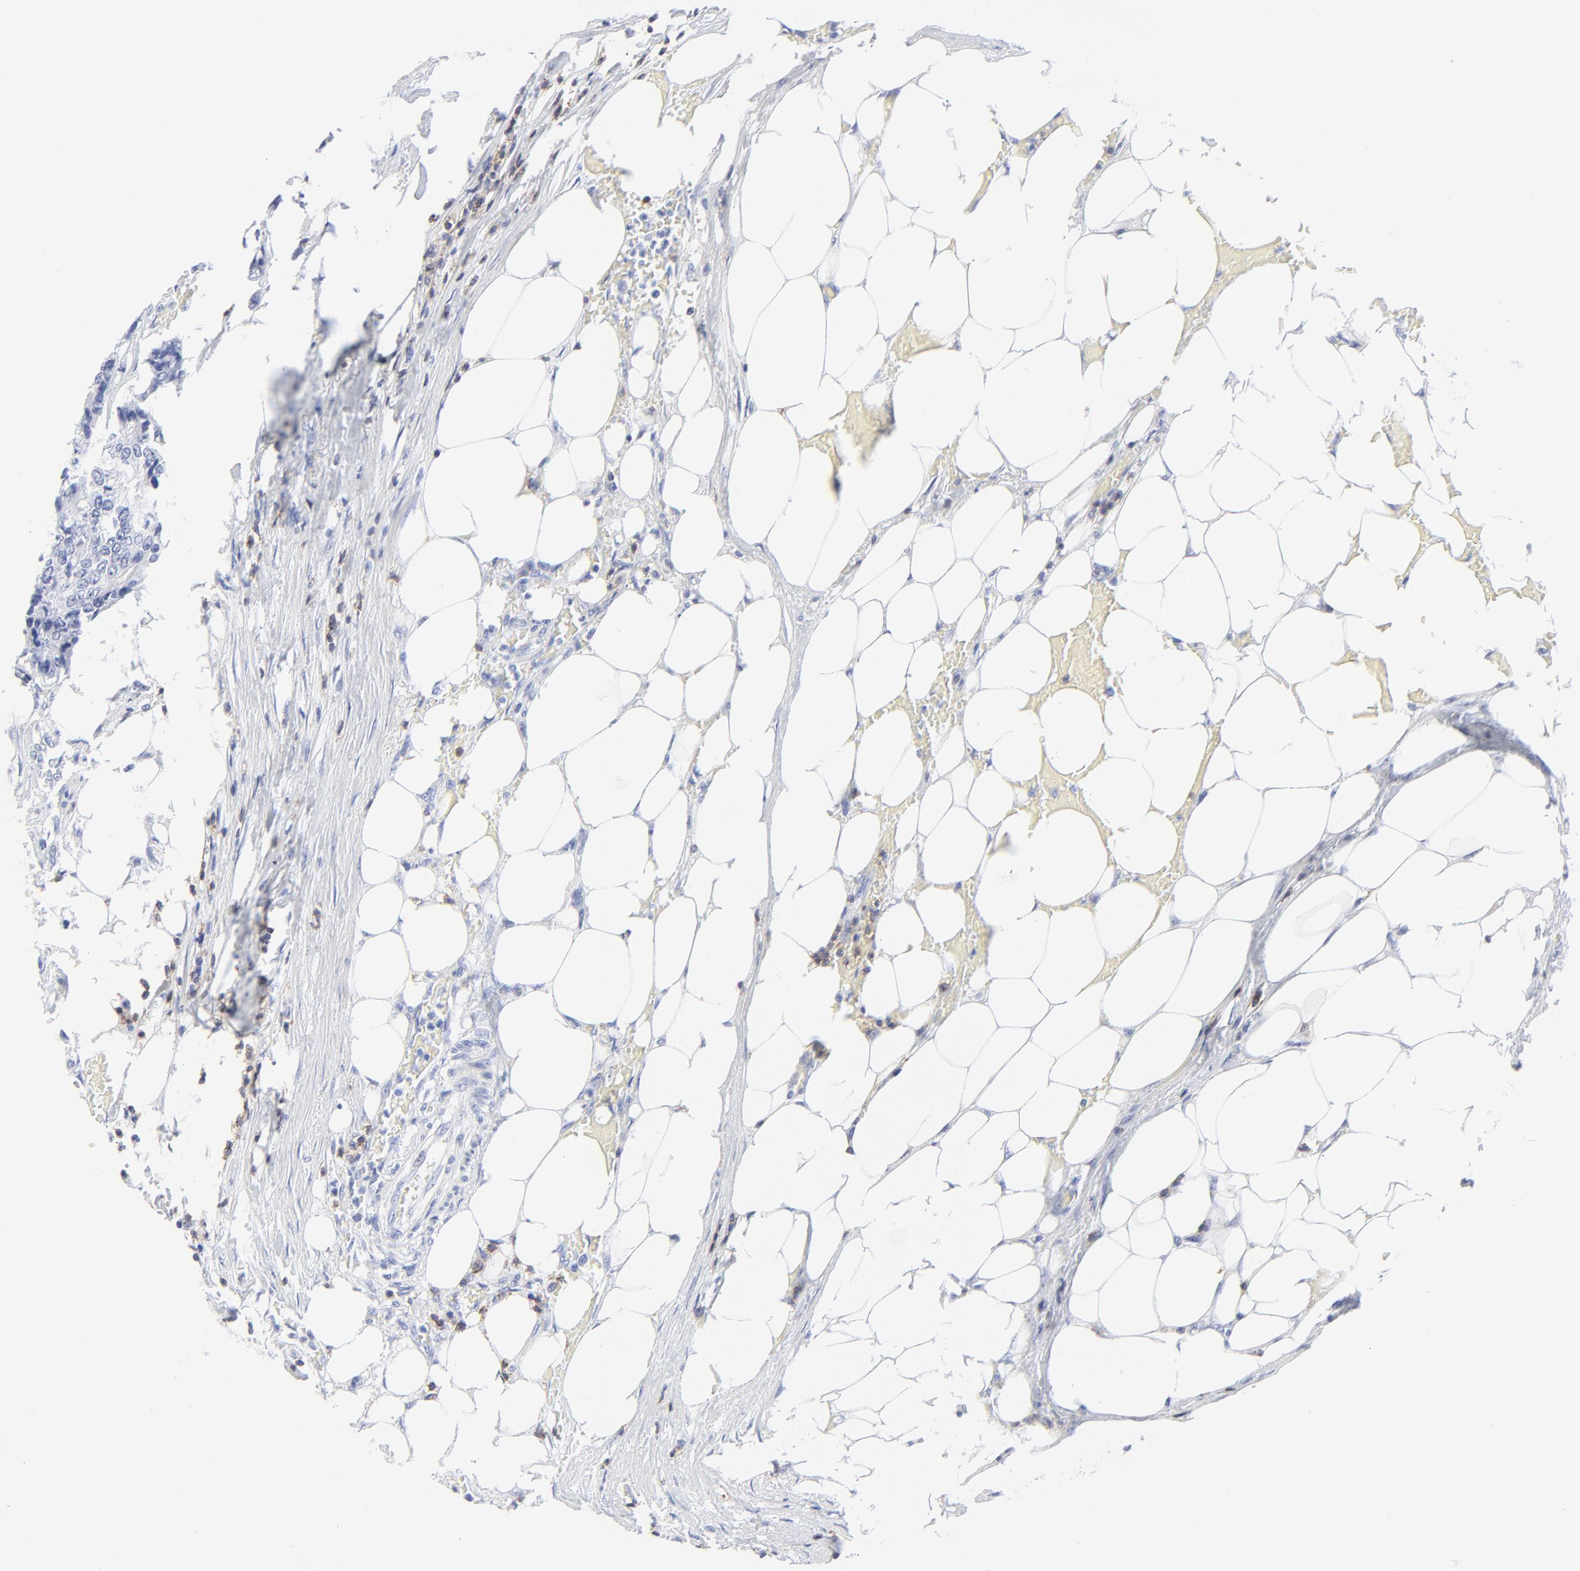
{"staining": {"intensity": "weak", "quantity": "<25%", "location": "cytoplasmic/membranous"}, "tissue": "colorectal cancer", "cell_type": "Tumor cells", "image_type": "cancer", "snomed": [{"axis": "morphology", "description": "Adenocarcinoma, NOS"}, {"axis": "topography", "description": "Colon"}], "caption": "Immunohistochemistry photomicrograph of neoplastic tissue: adenocarcinoma (colorectal) stained with DAB exhibits no significant protein positivity in tumor cells. The staining is performed using DAB (3,3'-diaminobenzidine) brown chromogen with nuclei counter-stained in using hematoxylin.", "gene": "LCK", "patient": {"sex": "female", "age": 86}}